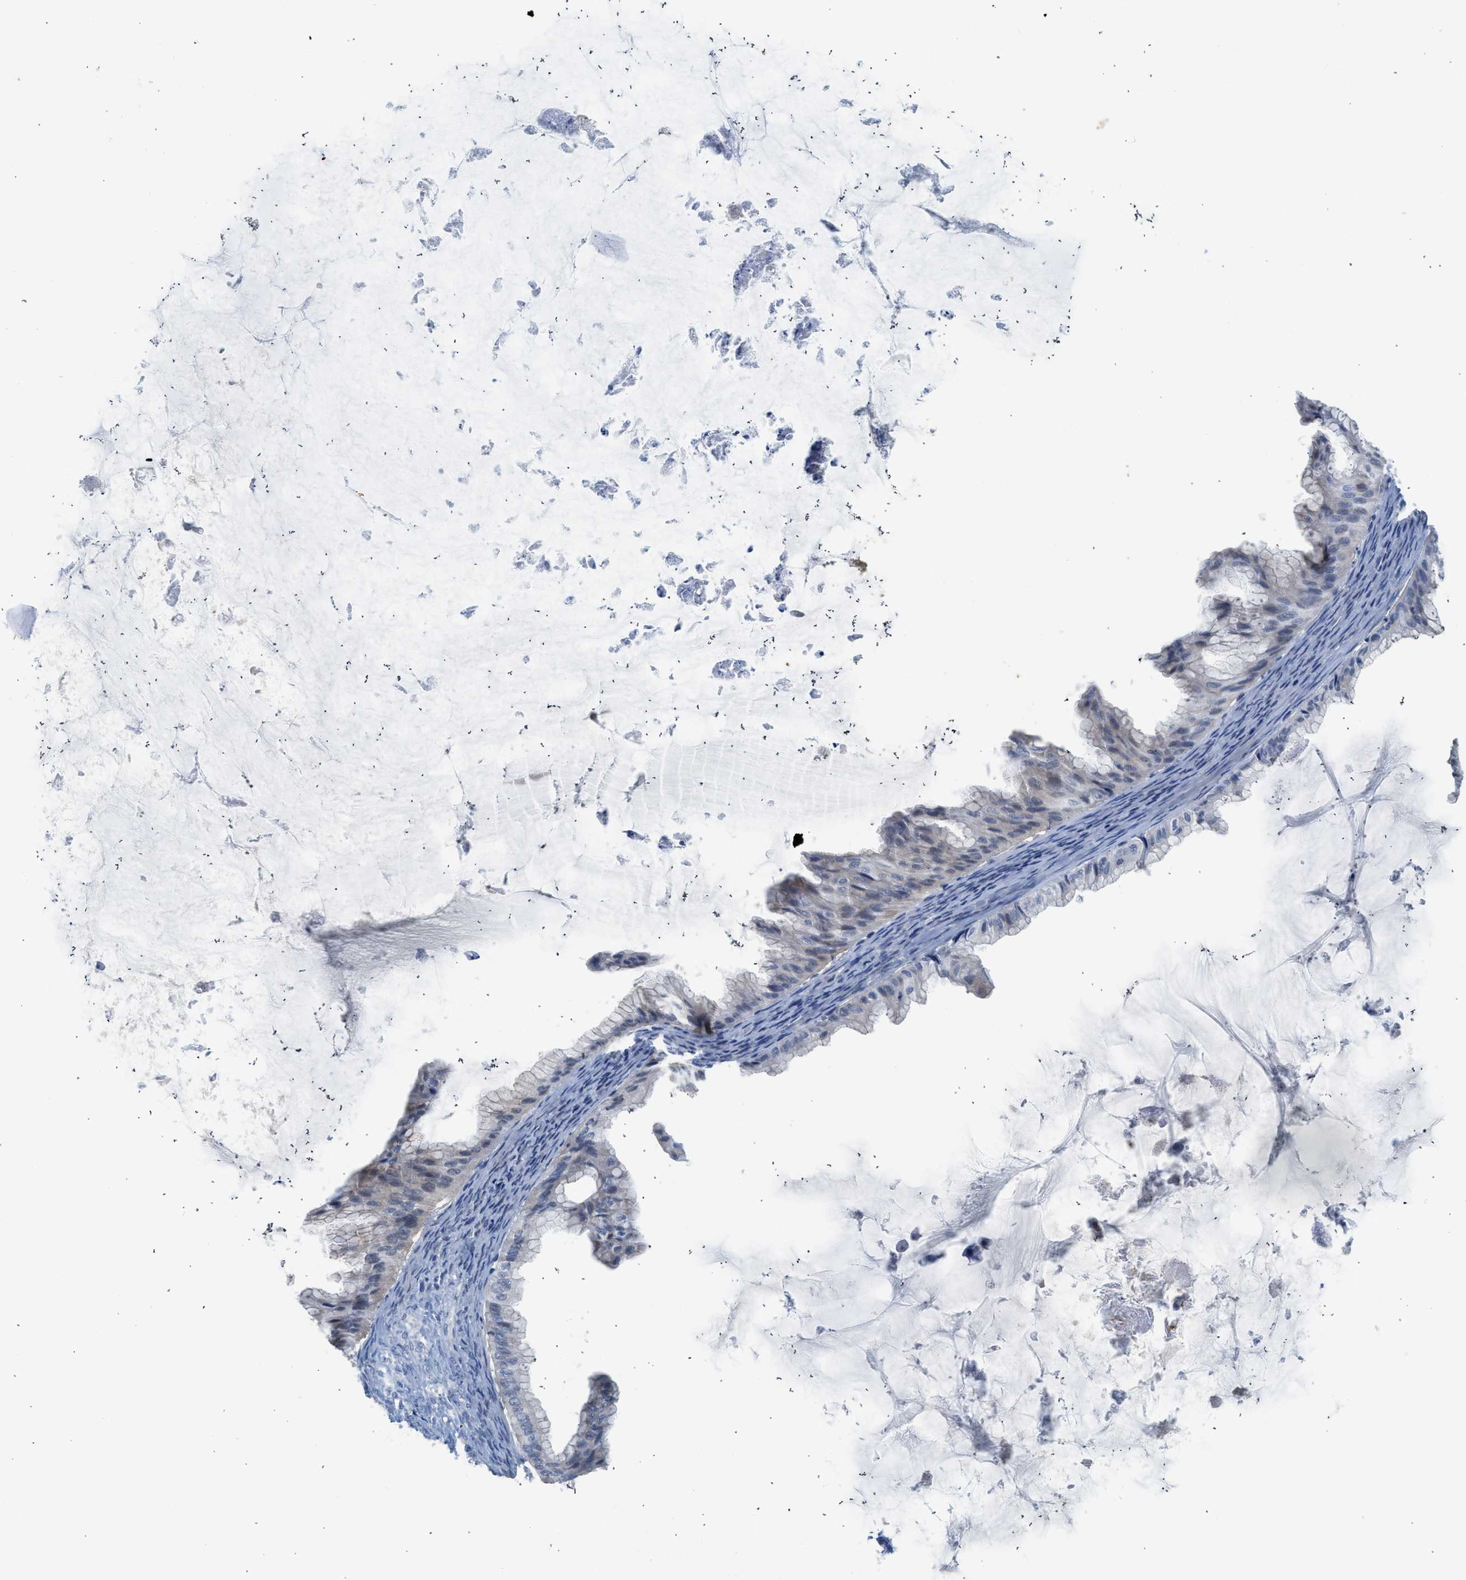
{"staining": {"intensity": "weak", "quantity": "<25%", "location": "cytoplasmic/membranous"}, "tissue": "ovarian cancer", "cell_type": "Tumor cells", "image_type": "cancer", "snomed": [{"axis": "morphology", "description": "Cystadenocarcinoma, mucinous, NOS"}, {"axis": "topography", "description": "Ovary"}], "caption": "Ovarian cancer (mucinous cystadenocarcinoma) was stained to show a protein in brown. There is no significant expression in tumor cells.", "gene": "CSF3R", "patient": {"sex": "female", "age": 61}}